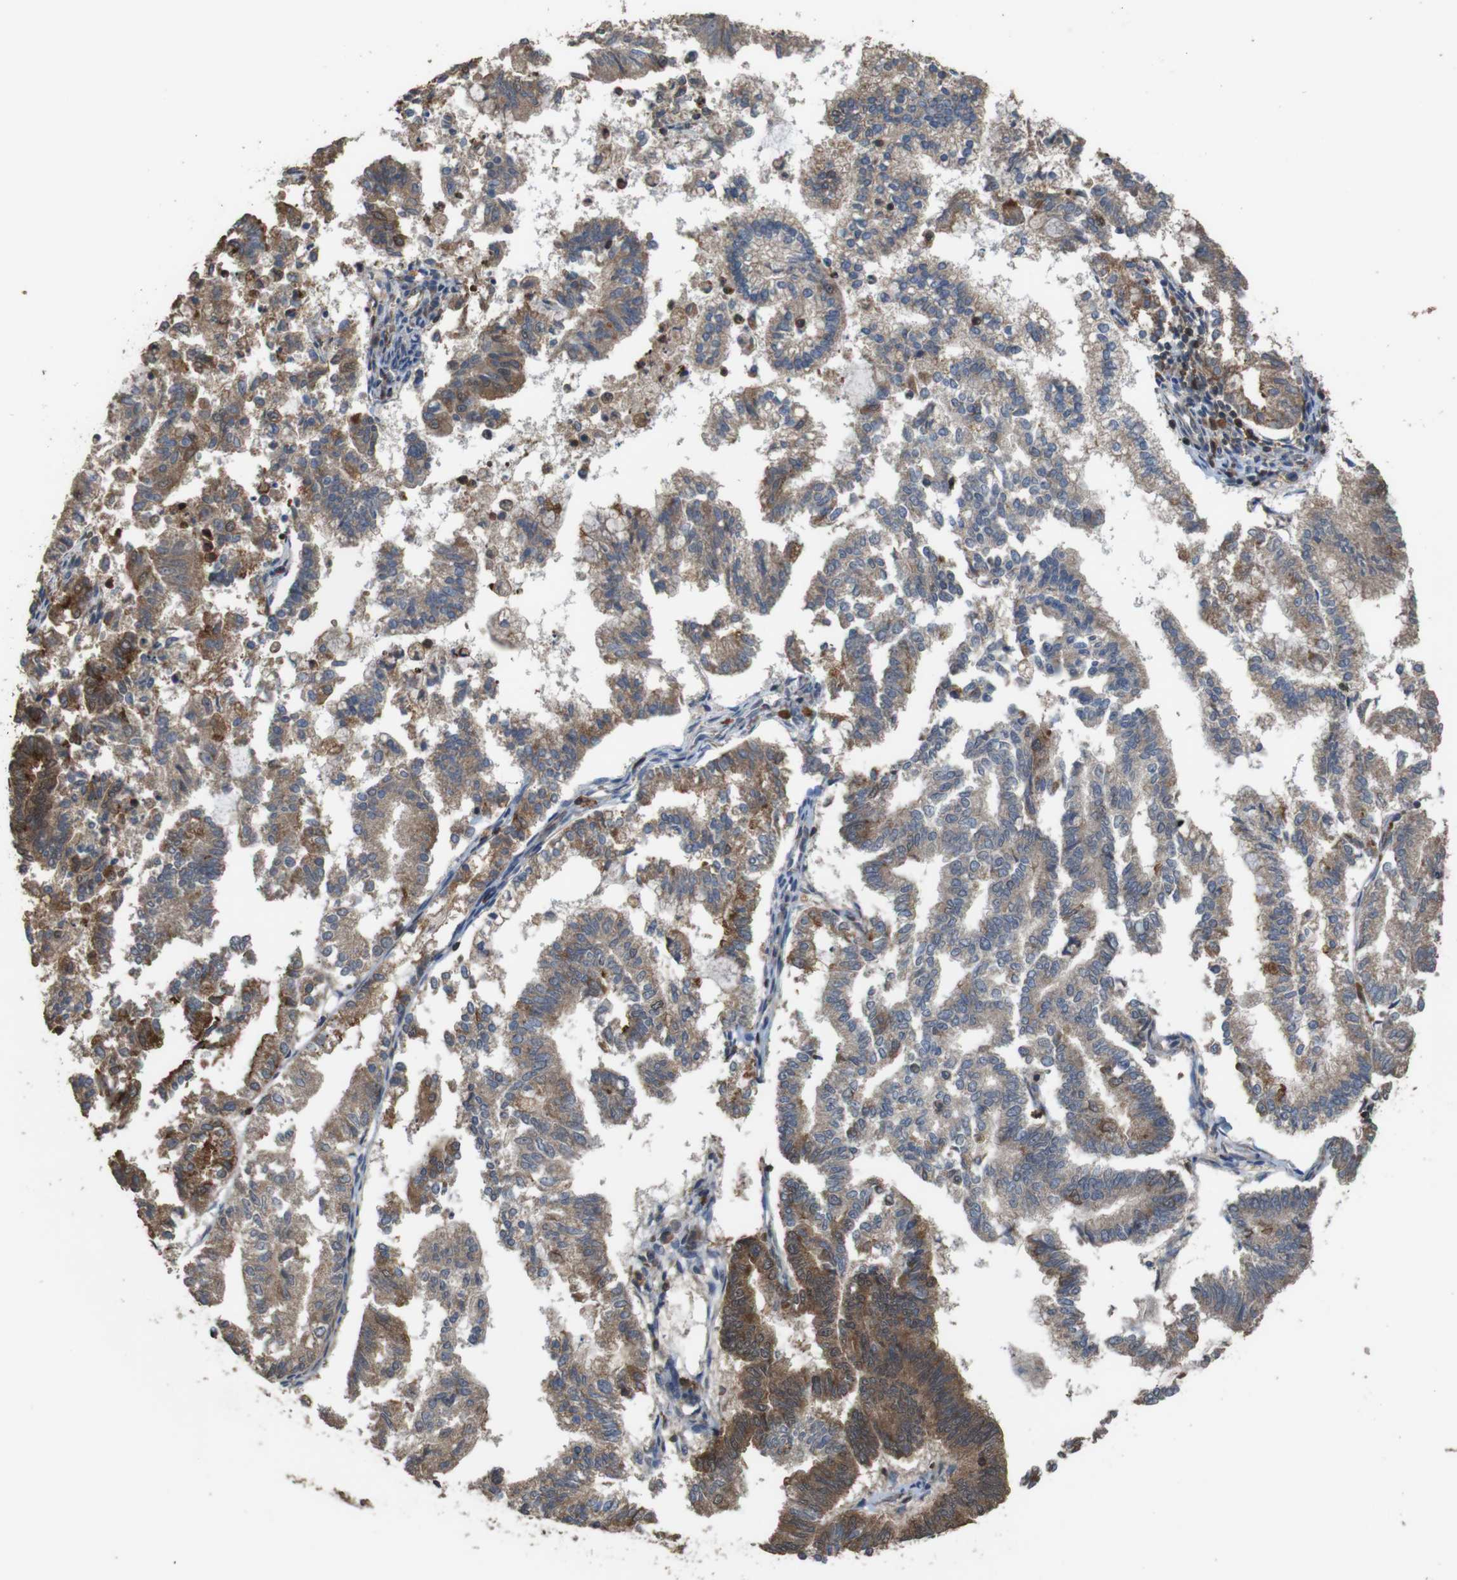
{"staining": {"intensity": "moderate", "quantity": ">75%", "location": "cytoplasmic/membranous"}, "tissue": "endometrial cancer", "cell_type": "Tumor cells", "image_type": "cancer", "snomed": [{"axis": "morphology", "description": "Necrosis, NOS"}, {"axis": "morphology", "description": "Adenocarcinoma, NOS"}, {"axis": "topography", "description": "Endometrium"}], "caption": "Adenocarcinoma (endometrial) stained with DAB (3,3'-diaminobenzidine) immunohistochemistry (IHC) exhibits medium levels of moderate cytoplasmic/membranous staining in approximately >75% of tumor cells.", "gene": "BAG4", "patient": {"sex": "female", "age": 79}}